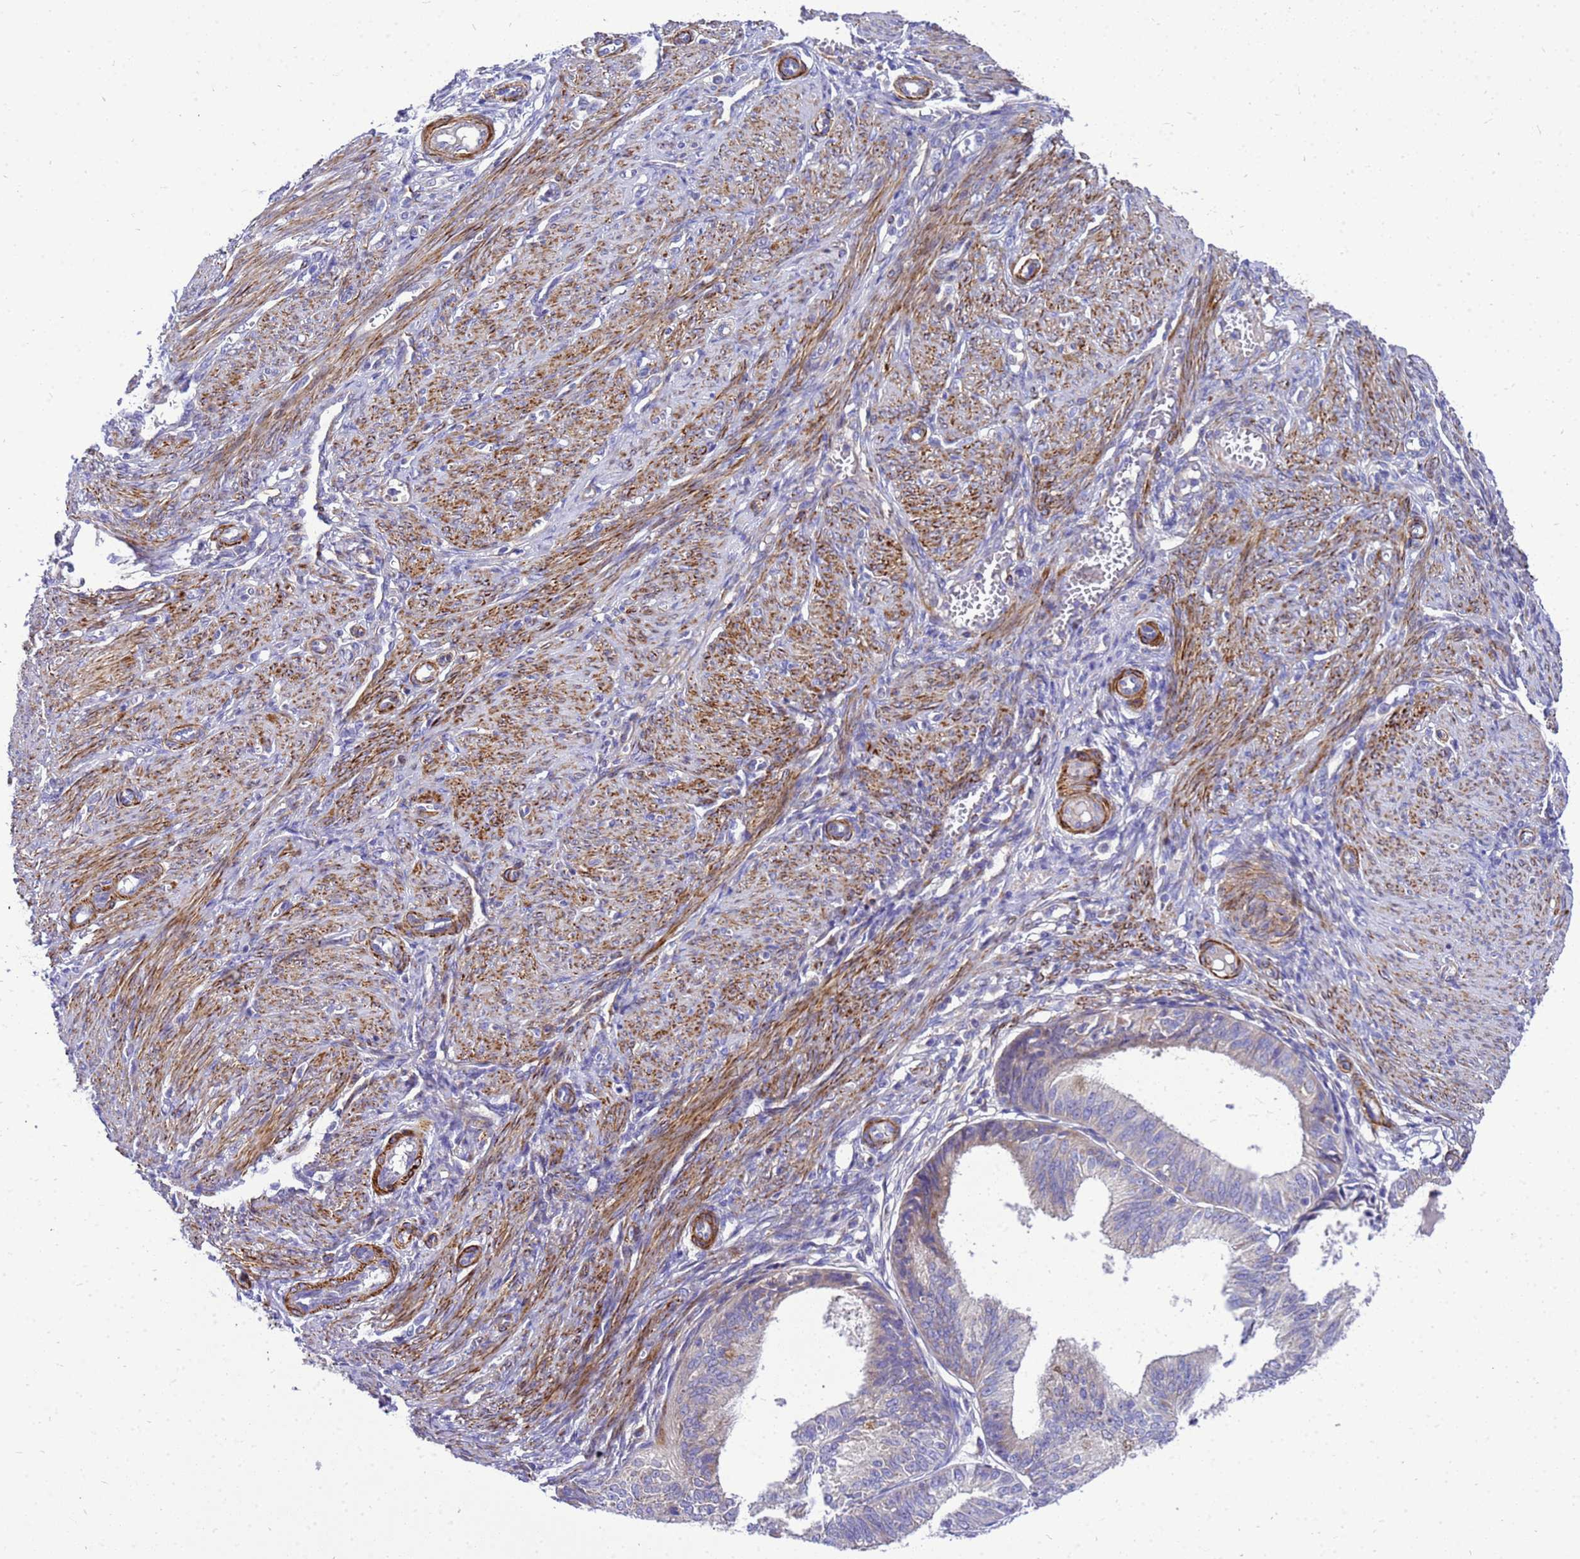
{"staining": {"intensity": "negative", "quantity": "none", "location": "none"}, "tissue": "endometrial cancer", "cell_type": "Tumor cells", "image_type": "cancer", "snomed": [{"axis": "morphology", "description": "Adenocarcinoma, NOS"}, {"axis": "topography", "description": "Endometrium"}], "caption": "This is an immunohistochemistry (IHC) photomicrograph of human adenocarcinoma (endometrial). There is no expression in tumor cells.", "gene": "POP7", "patient": {"sex": "female", "age": 51}}